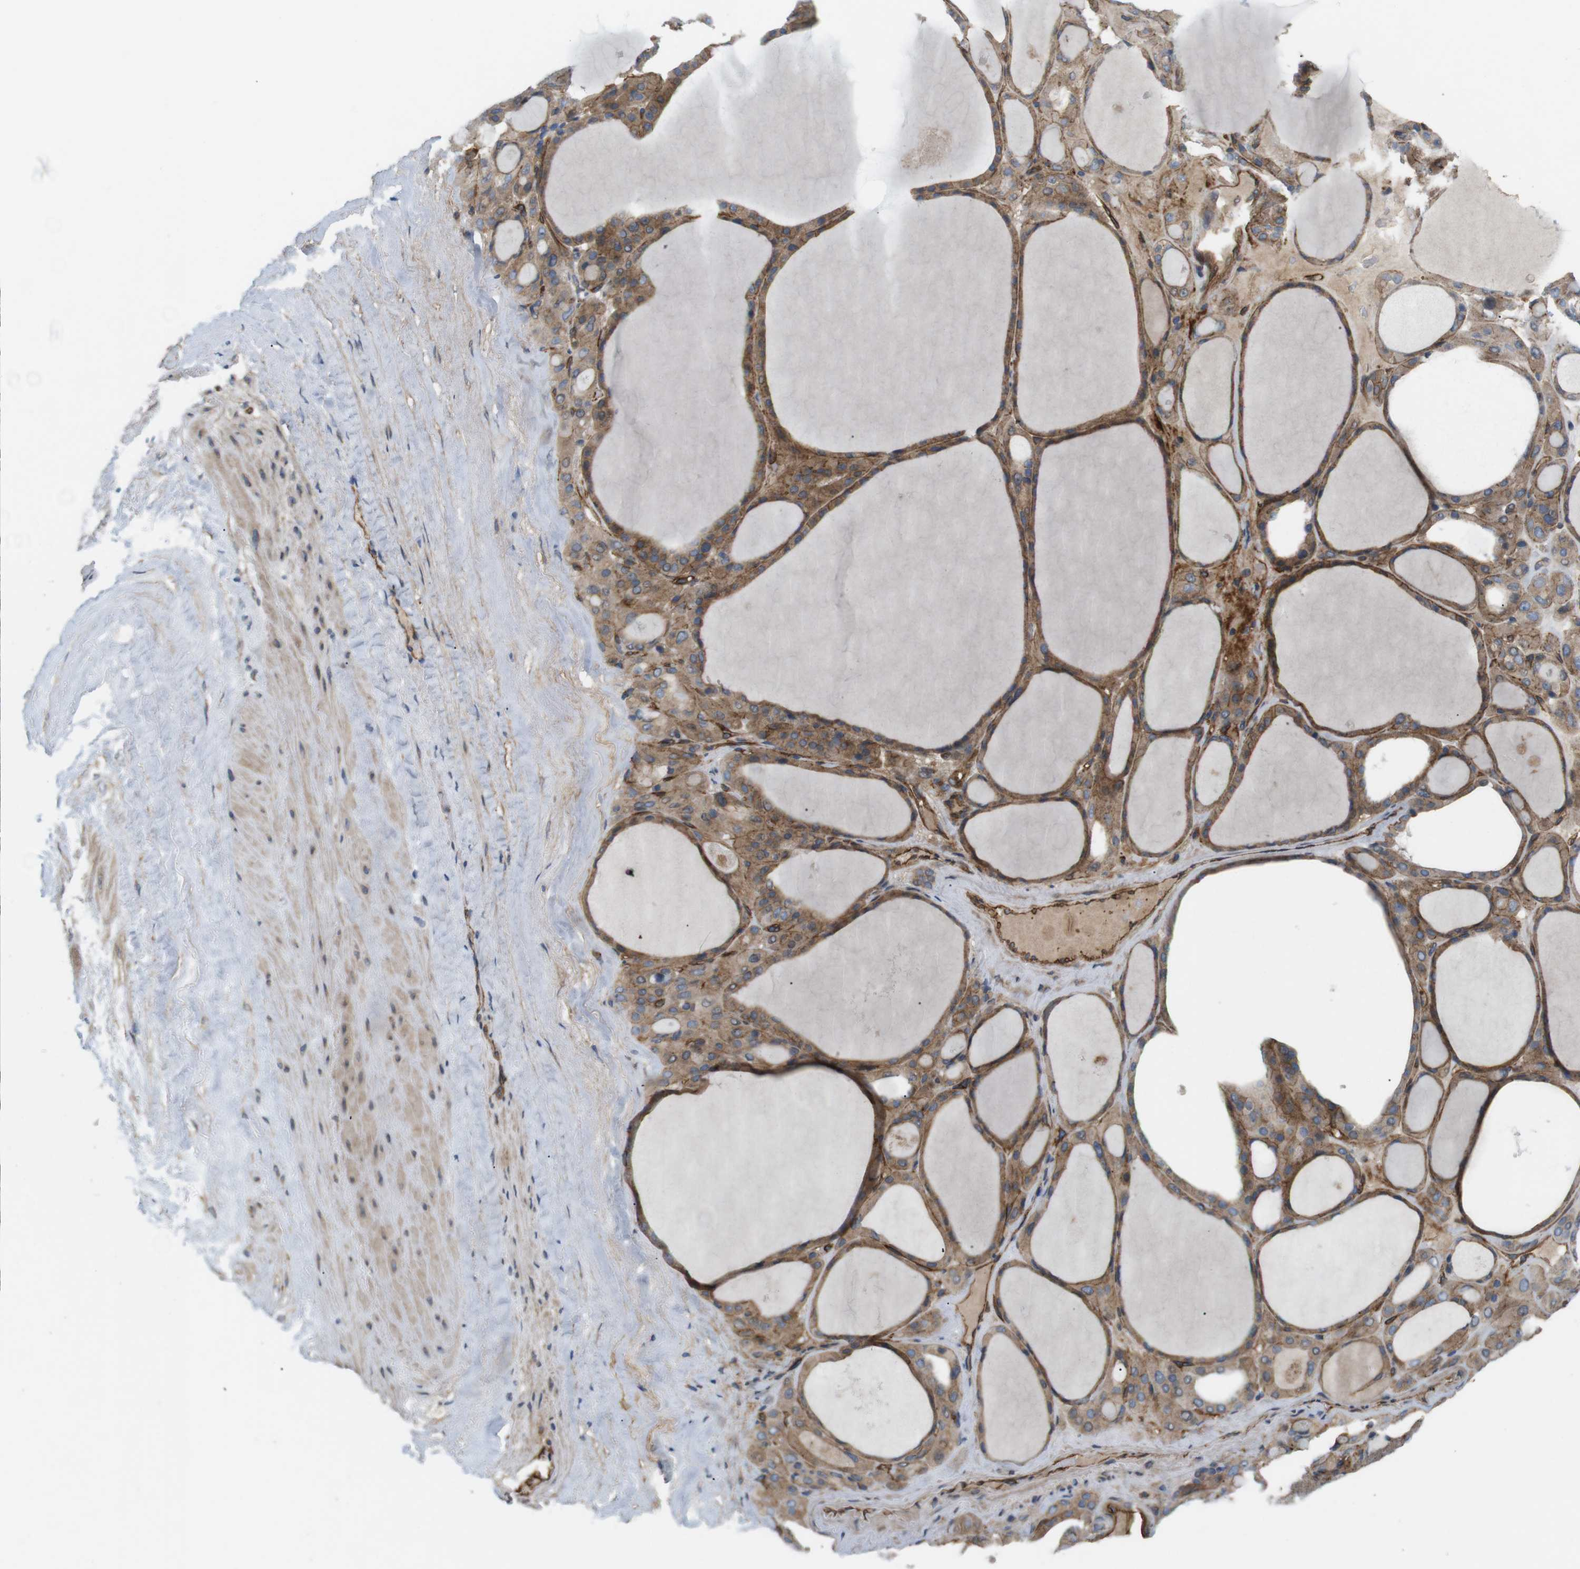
{"staining": {"intensity": "moderate", "quantity": ">75%", "location": "cytoplasmic/membranous"}, "tissue": "thyroid gland", "cell_type": "Glandular cells", "image_type": "normal", "snomed": [{"axis": "morphology", "description": "Normal tissue, NOS"}, {"axis": "morphology", "description": "Carcinoma, NOS"}, {"axis": "topography", "description": "Thyroid gland"}], "caption": "Immunohistochemistry (IHC) staining of benign thyroid gland, which shows medium levels of moderate cytoplasmic/membranous staining in approximately >75% of glandular cells indicating moderate cytoplasmic/membranous protein expression. The staining was performed using DAB (brown) for protein detection and nuclei were counterstained in hematoxylin (blue).", "gene": "BVES", "patient": {"sex": "female", "age": 86}}